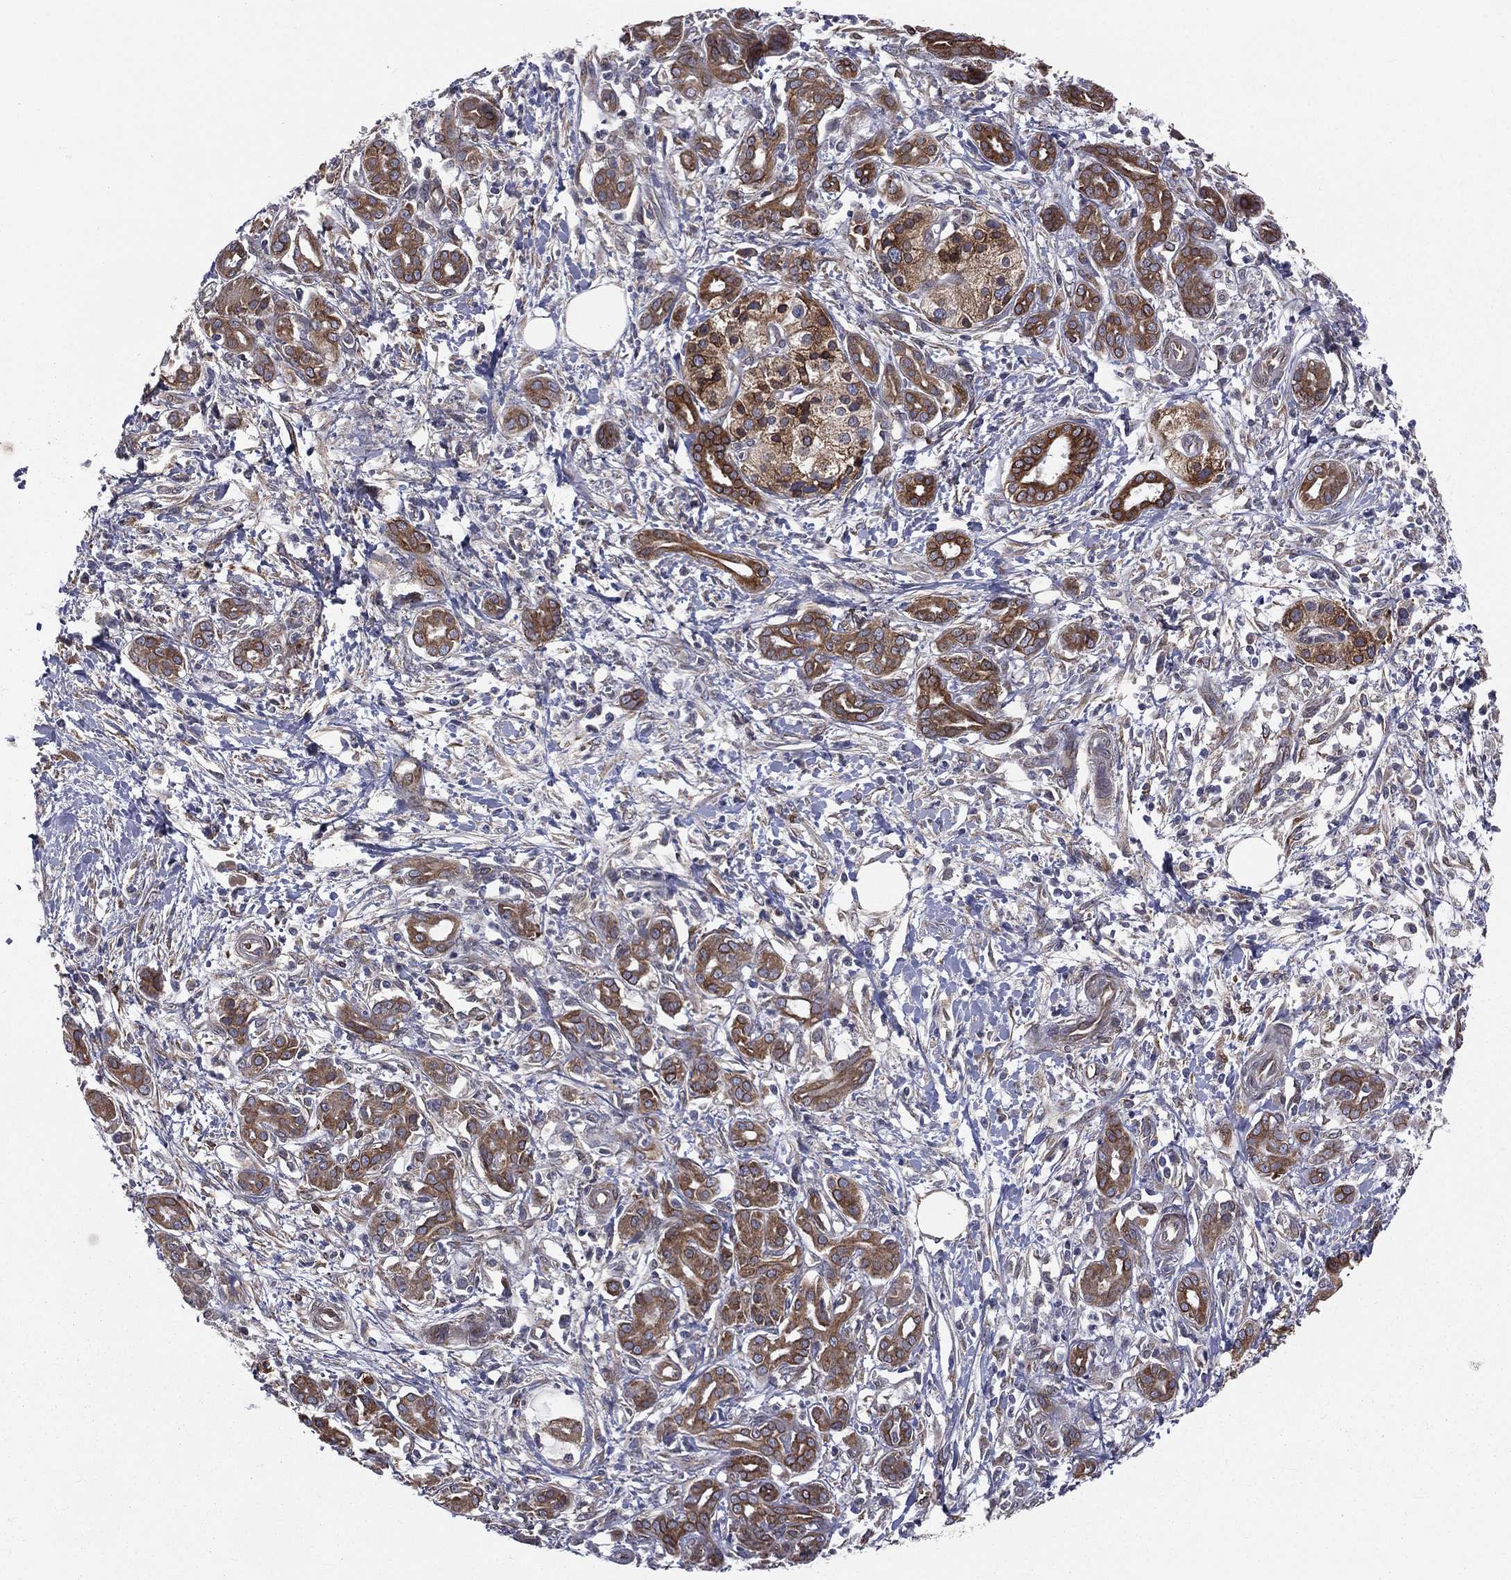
{"staining": {"intensity": "strong", "quantity": ">75%", "location": "cytoplasmic/membranous"}, "tissue": "pancreatic cancer", "cell_type": "Tumor cells", "image_type": "cancer", "snomed": [{"axis": "morphology", "description": "Adenocarcinoma, NOS"}, {"axis": "topography", "description": "Pancreas"}], "caption": "A high amount of strong cytoplasmic/membranous expression is identified in about >75% of tumor cells in pancreatic adenocarcinoma tissue. The staining is performed using DAB brown chromogen to label protein expression. The nuclei are counter-stained blue using hematoxylin.", "gene": "PGRMC1", "patient": {"sex": "male", "age": 72}}